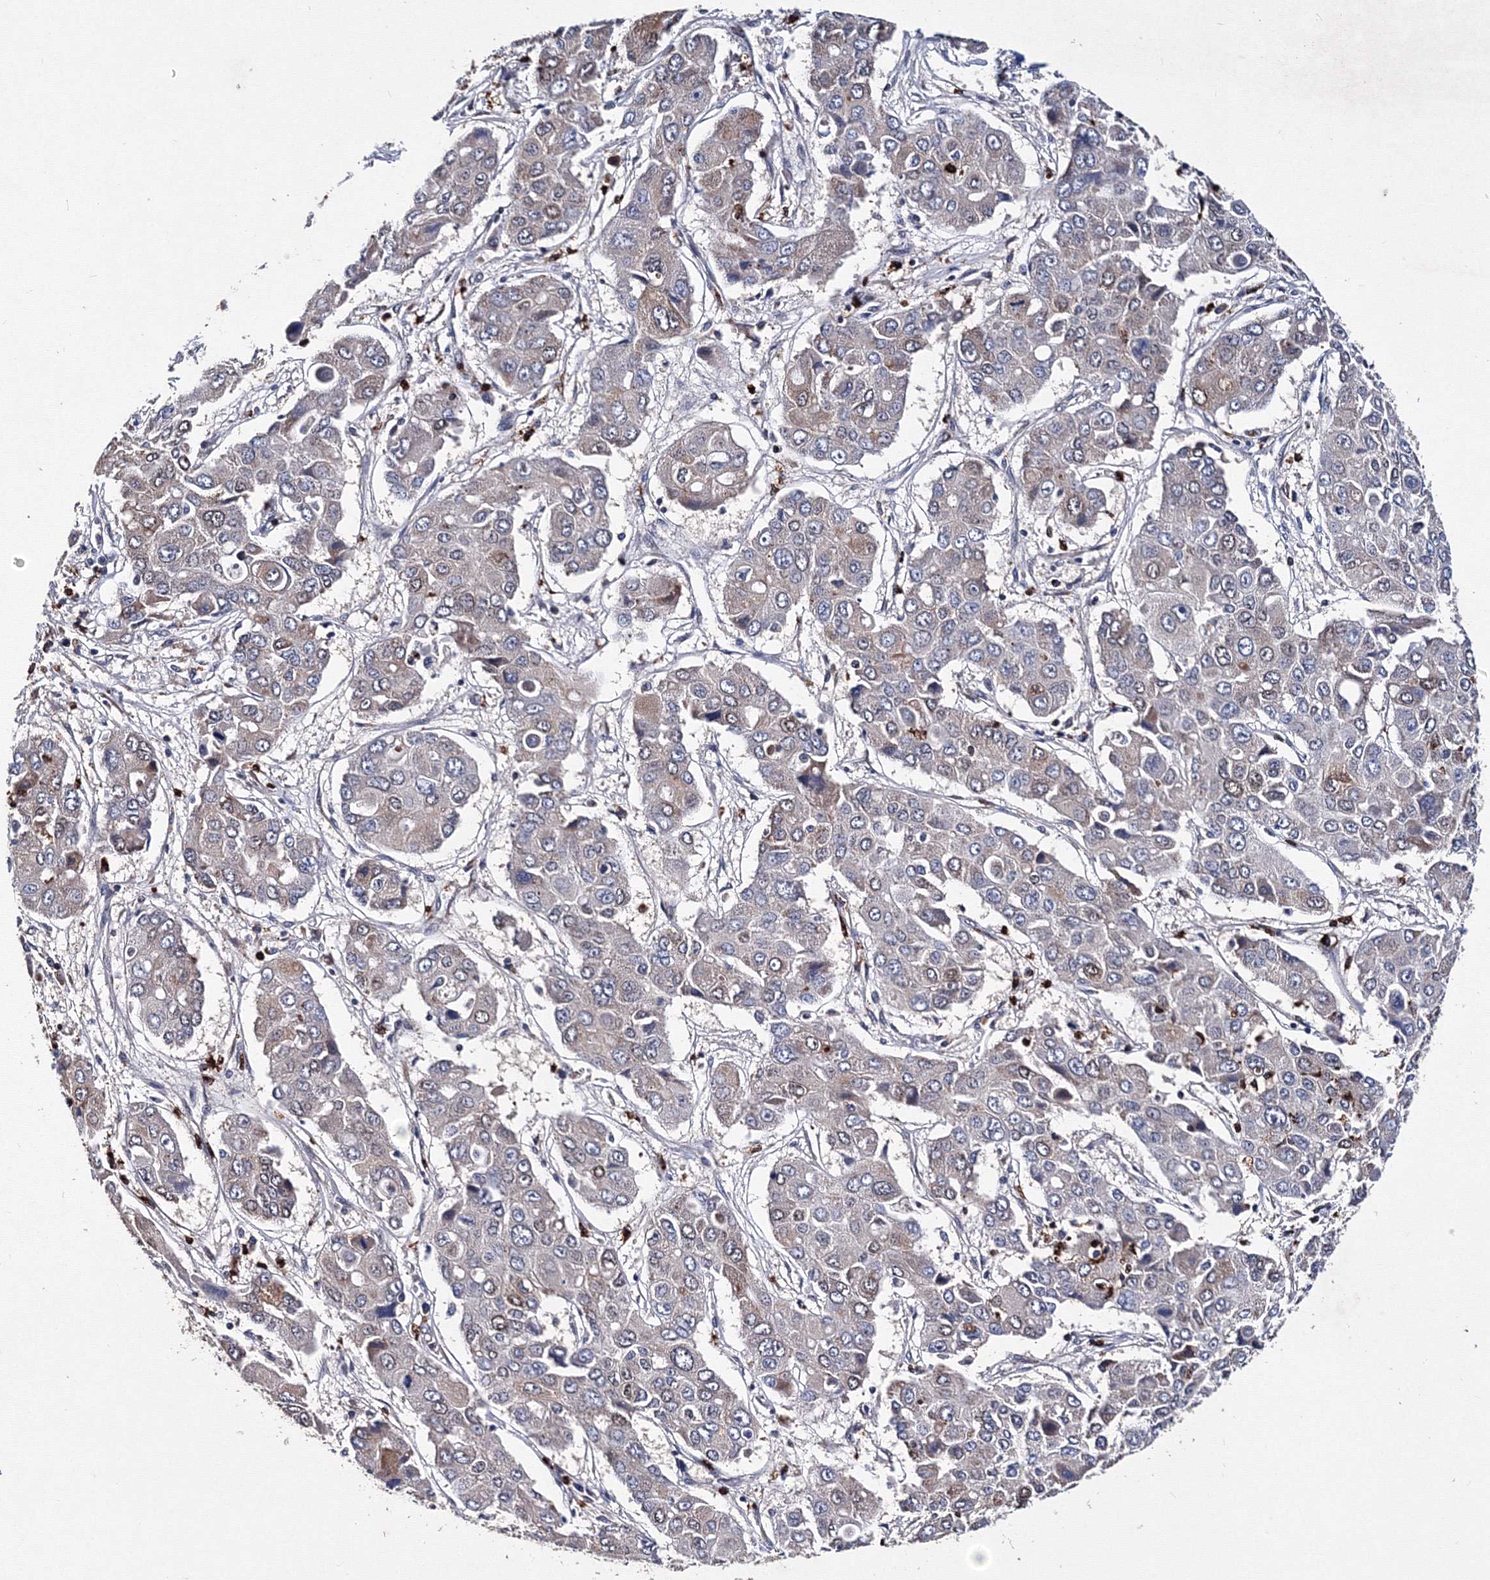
{"staining": {"intensity": "weak", "quantity": "<25%", "location": "cytoplasmic/membranous"}, "tissue": "liver cancer", "cell_type": "Tumor cells", "image_type": "cancer", "snomed": [{"axis": "morphology", "description": "Cholangiocarcinoma"}, {"axis": "topography", "description": "Liver"}], "caption": "Immunohistochemistry (IHC) image of human cholangiocarcinoma (liver) stained for a protein (brown), which displays no staining in tumor cells. (DAB (3,3'-diaminobenzidine) IHC with hematoxylin counter stain).", "gene": "PHYKPL", "patient": {"sex": "male", "age": 67}}